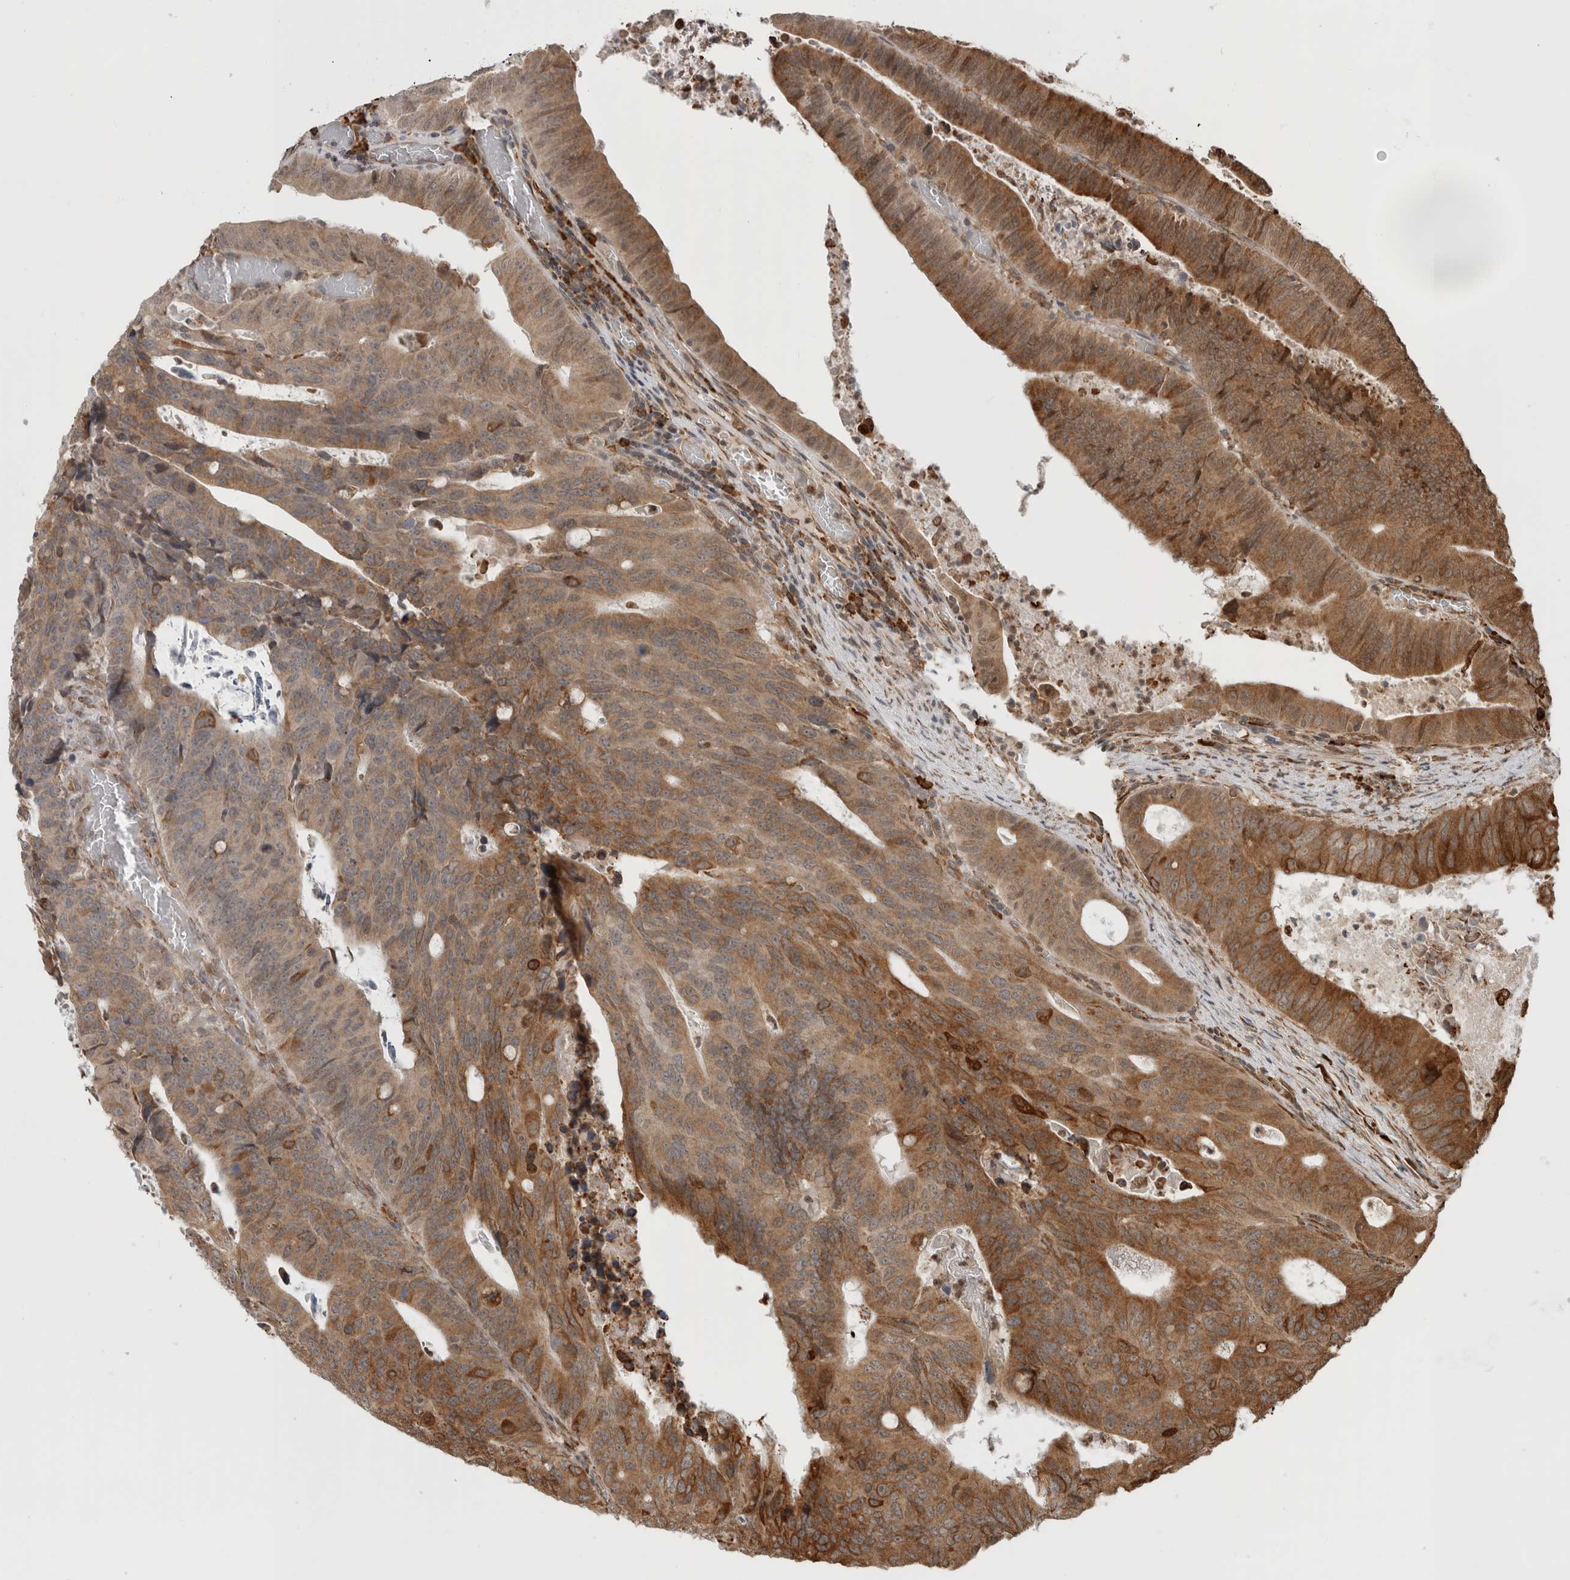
{"staining": {"intensity": "moderate", "quantity": ">75%", "location": "cytoplasmic/membranous"}, "tissue": "colorectal cancer", "cell_type": "Tumor cells", "image_type": "cancer", "snomed": [{"axis": "morphology", "description": "Adenocarcinoma, NOS"}, {"axis": "topography", "description": "Colon"}], "caption": "DAB (3,3'-diaminobenzidine) immunohistochemical staining of human colorectal cancer displays moderate cytoplasmic/membranous protein staining in approximately >75% of tumor cells.", "gene": "MS4A7", "patient": {"sex": "male", "age": 87}}